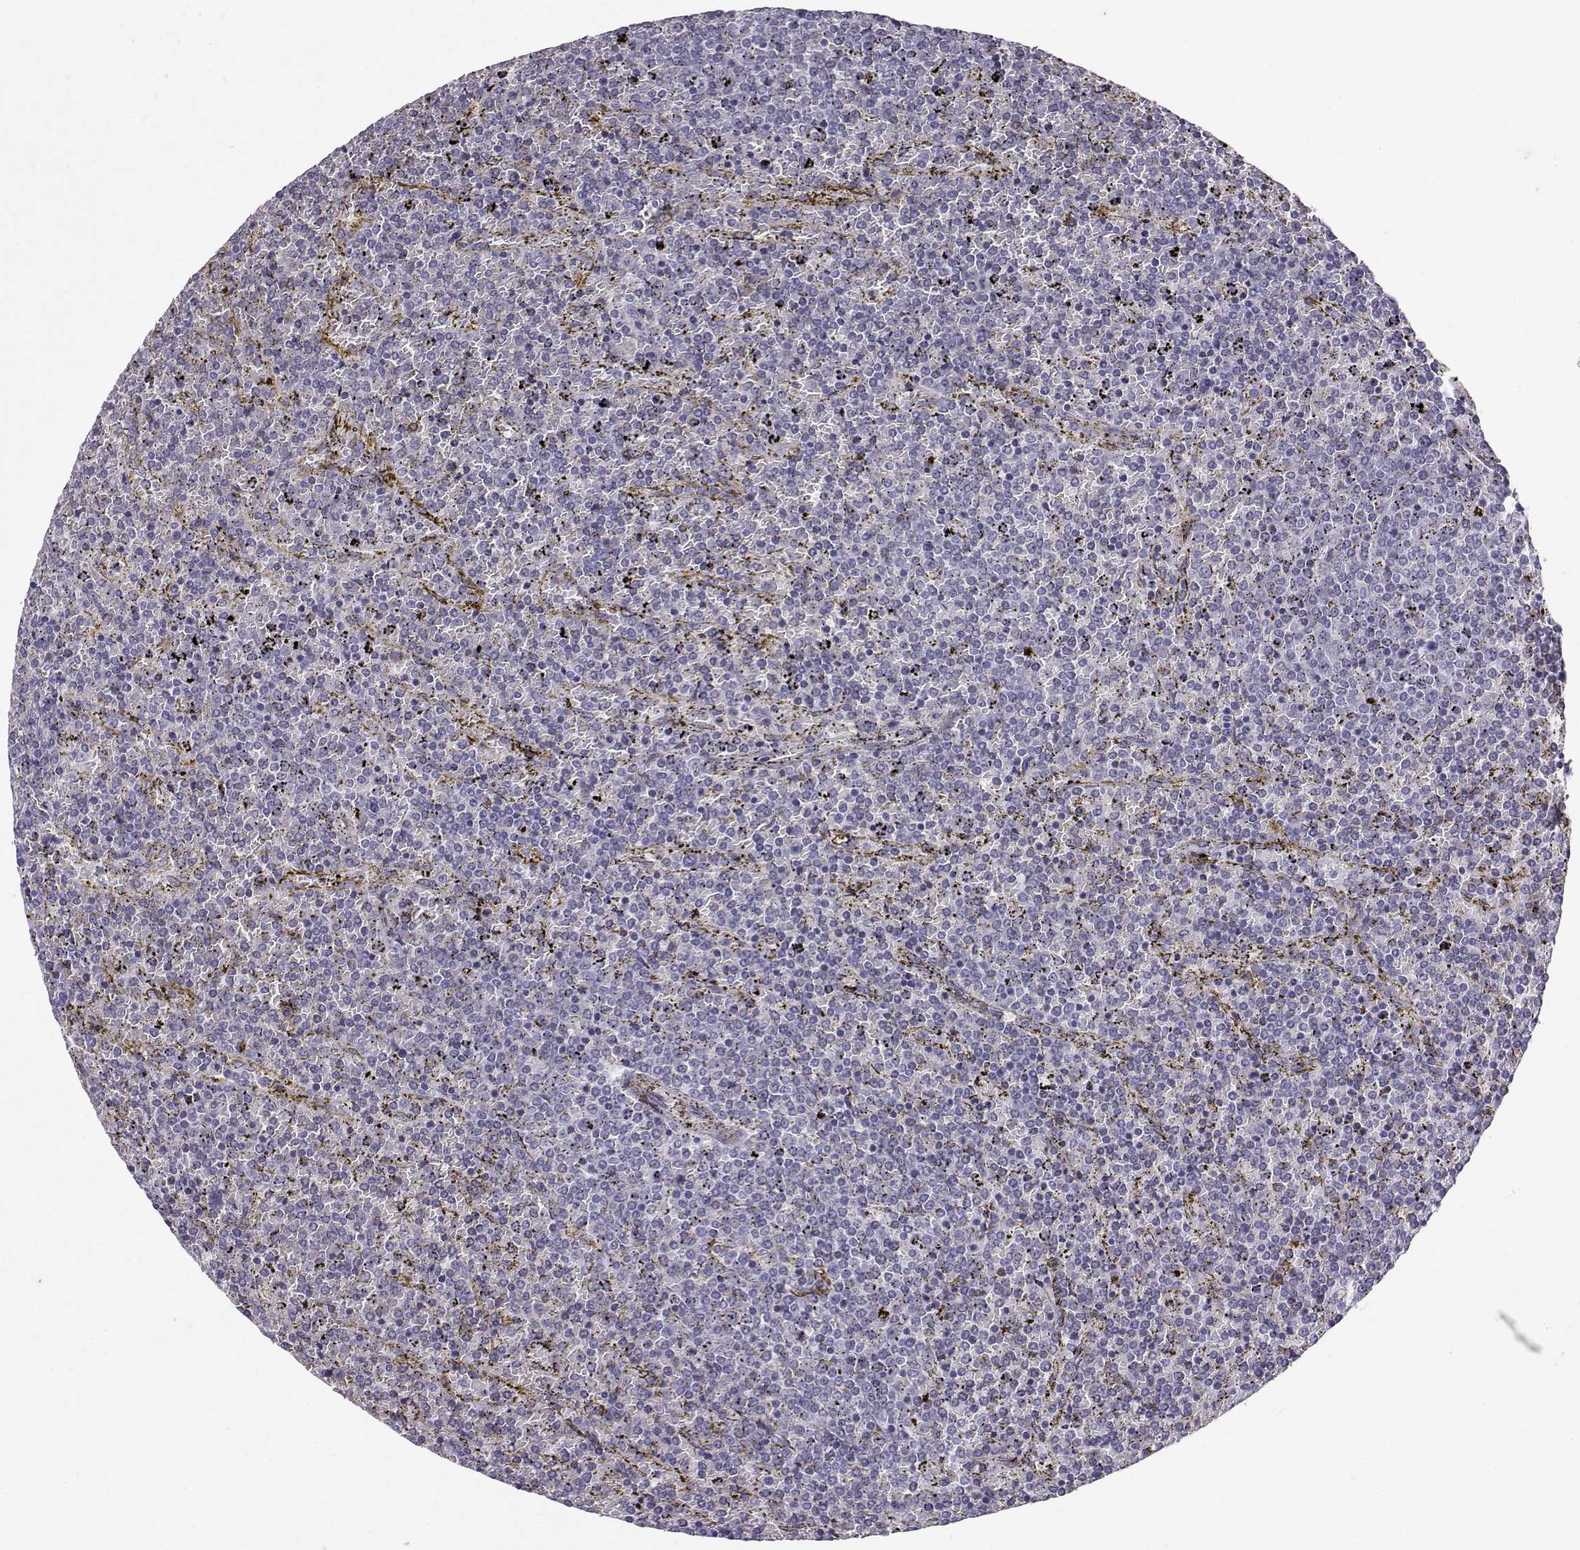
{"staining": {"intensity": "negative", "quantity": "none", "location": "none"}, "tissue": "lymphoma", "cell_type": "Tumor cells", "image_type": "cancer", "snomed": [{"axis": "morphology", "description": "Malignant lymphoma, non-Hodgkin's type, Low grade"}, {"axis": "topography", "description": "Spleen"}], "caption": "The image shows no staining of tumor cells in low-grade malignant lymphoma, non-Hodgkin's type.", "gene": "CARTPT", "patient": {"sex": "female", "age": 77}}